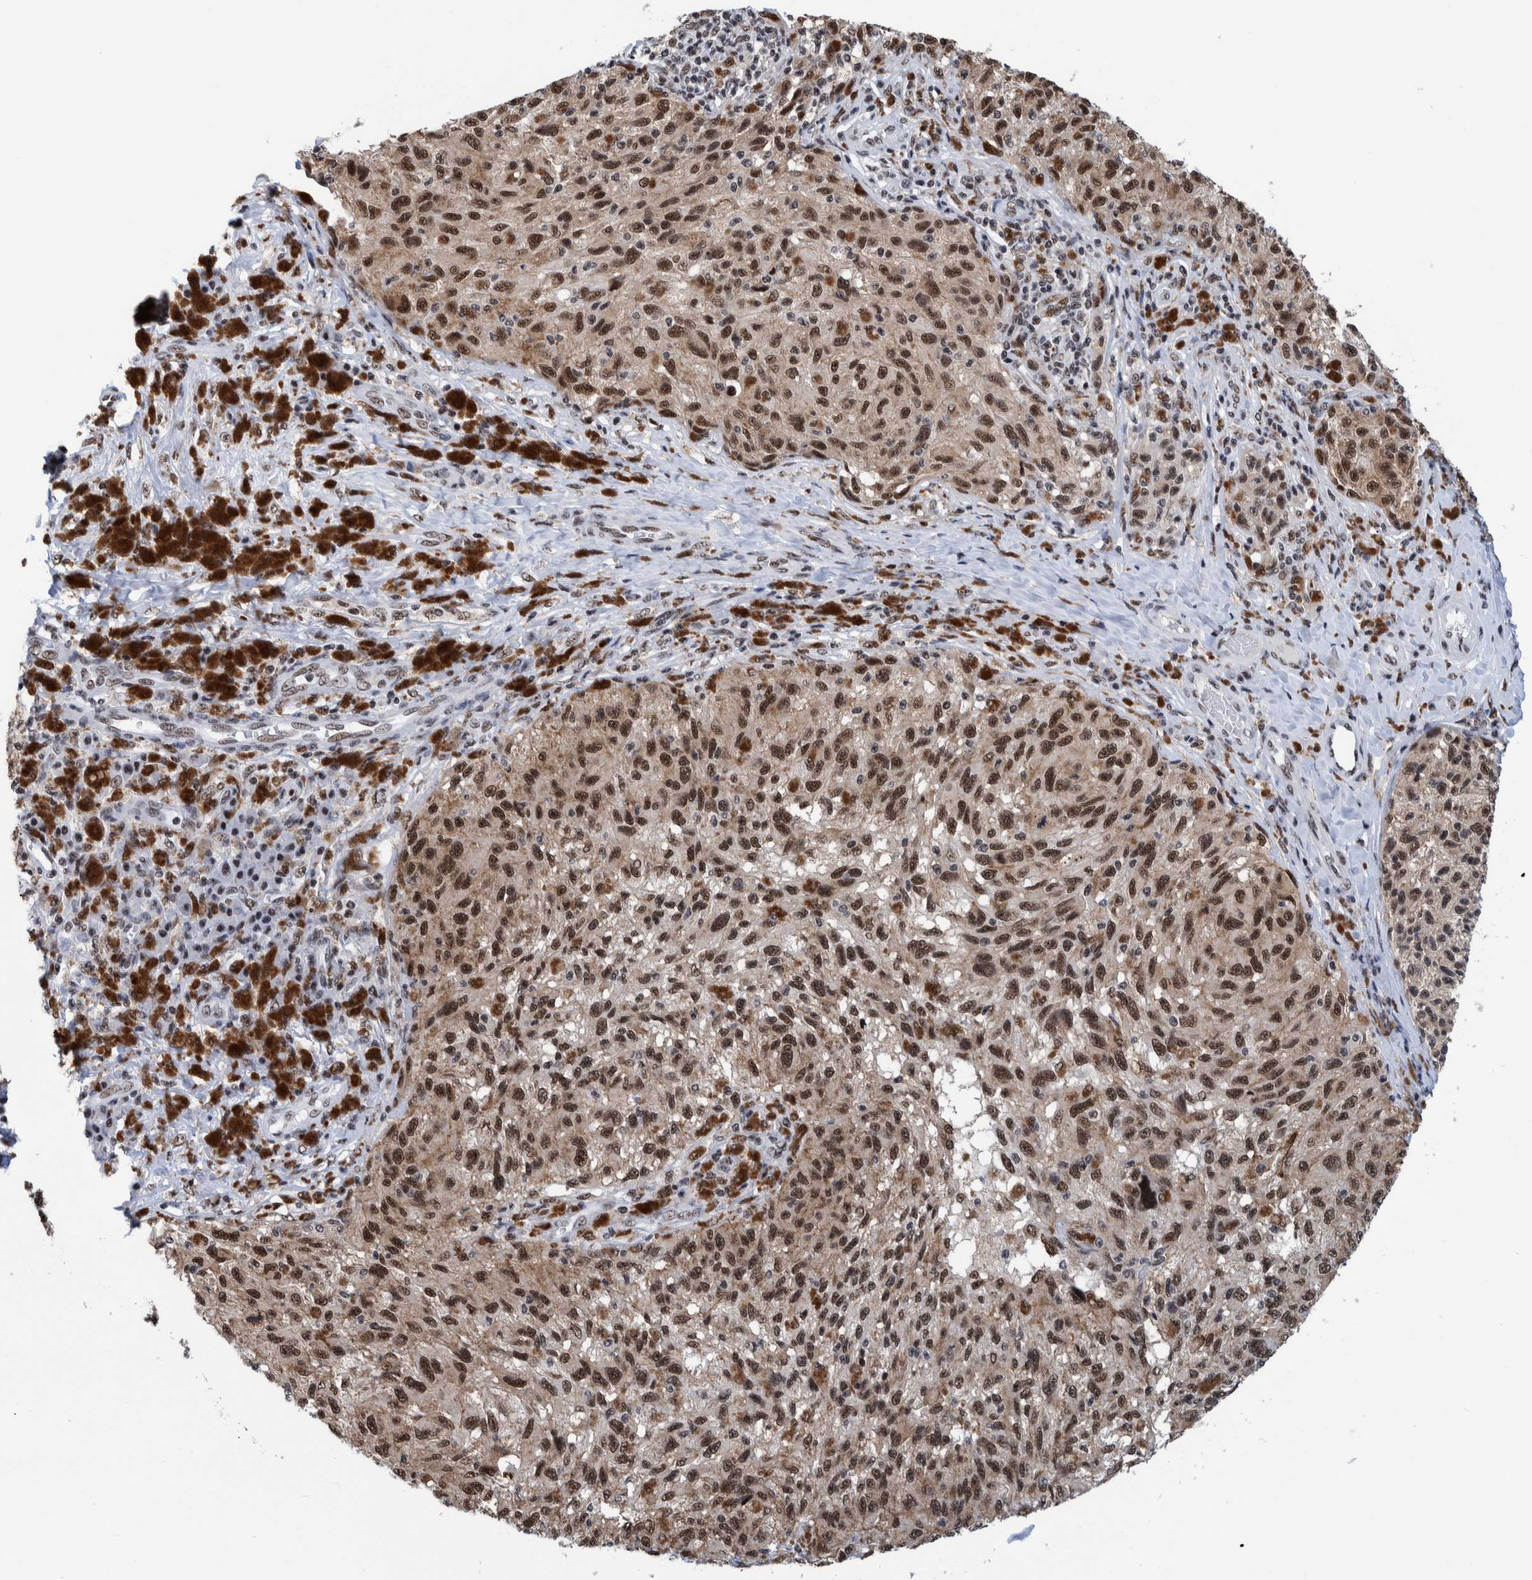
{"staining": {"intensity": "moderate", "quantity": ">75%", "location": "cytoplasmic/membranous,nuclear"}, "tissue": "melanoma", "cell_type": "Tumor cells", "image_type": "cancer", "snomed": [{"axis": "morphology", "description": "Malignant melanoma, NOS"}, {"axis": "topography", "description": "Skin"}], "caption": "Tumor cells reveal medium levels of moderate cytoplasmic/membranous and nuclear staining in about >75% of cells in human melanoma.", "gene": "EFTUD2", "patient": {"sex": "female", "age": 73}}